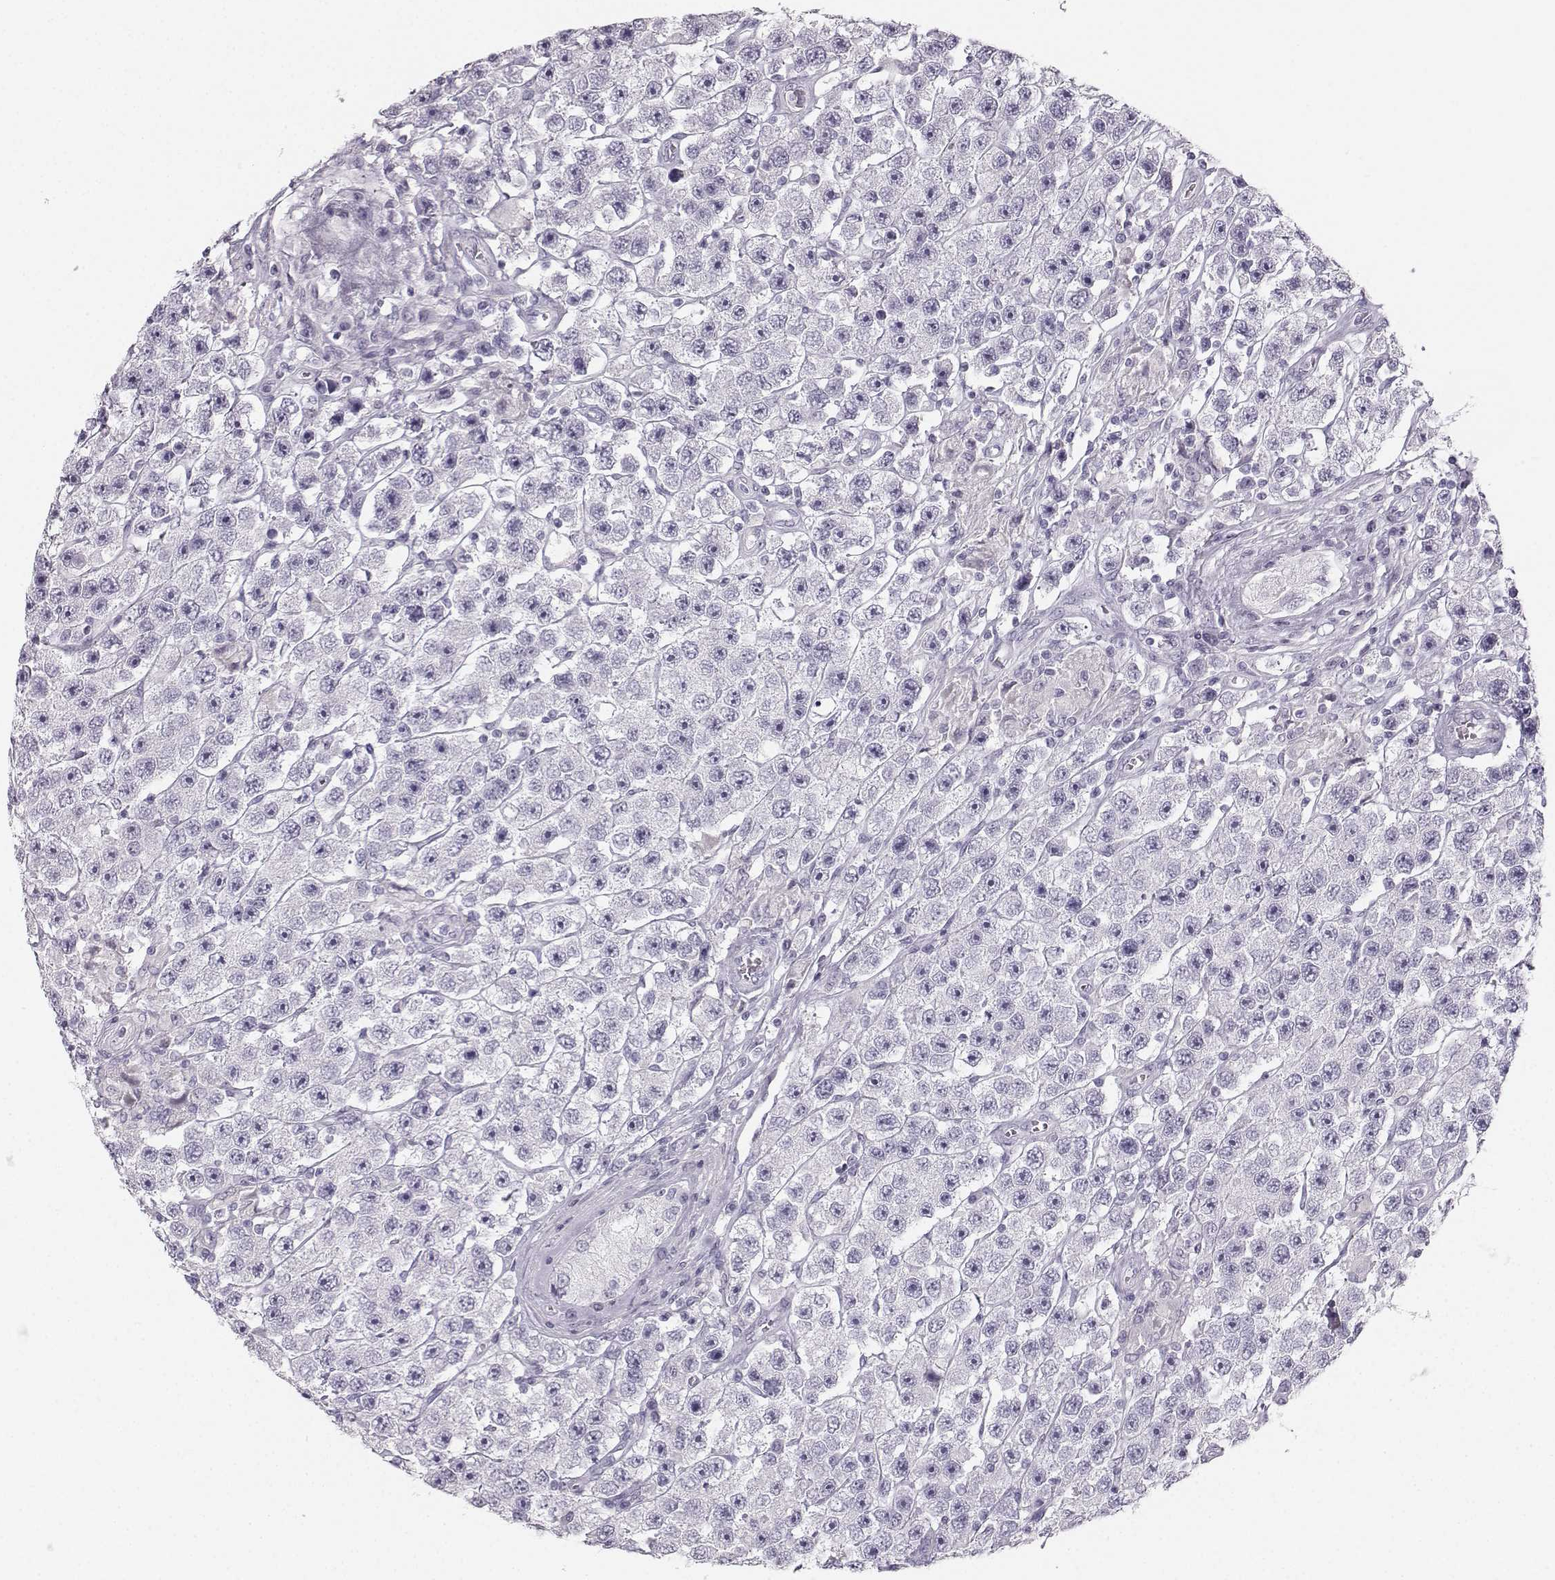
{"staining": {"intensity": "negative", "quantity": "none", "location": "none"}, "tissue": "testis cancer", "cell_type": "Tumor cells", "image_type": "cancer", "snomed": [{"axis": "morphology", "description": "Seminoma, NOS"}, {"axis": "topography", "description": "Testis"}], "caption": "This is an immunohistochemistry (IHC) image of seminoma (testis). There is no positivity in tumor cells.", "gene": "CASR", "patient": {"sex": "male", "age": 45}}